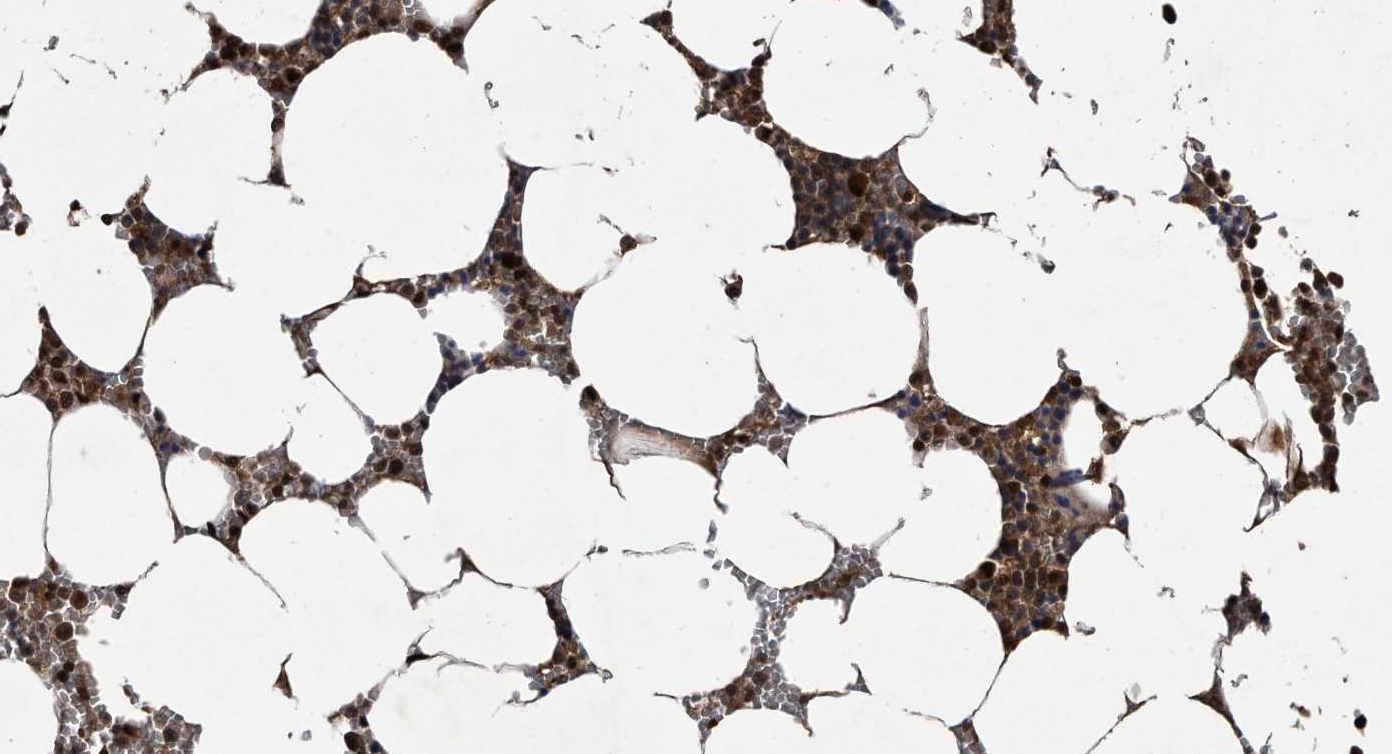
{"staining": {"intensity": "strong", "quantity": ">75%", "location": "cytoplasmic/membranous,nuclear"}, "tissue": "bone marrow", "cell_type": "Hematopoietic cells", "image_type": "normal", "snomed": [{"axis": "morphology", "description": "Normal tissue, NOS"}, {"axis": "topography", "description": "Bone marrow"}], "caption": "Immunohistochemical staining of unremarkable bone marrow displays strong cytoplasmic/membranous,nuclear protein positivity in approximately >75% of hematopoietic cells.", "gene": "RAD23B", "patient": {"sex": "male", "age": 70}}